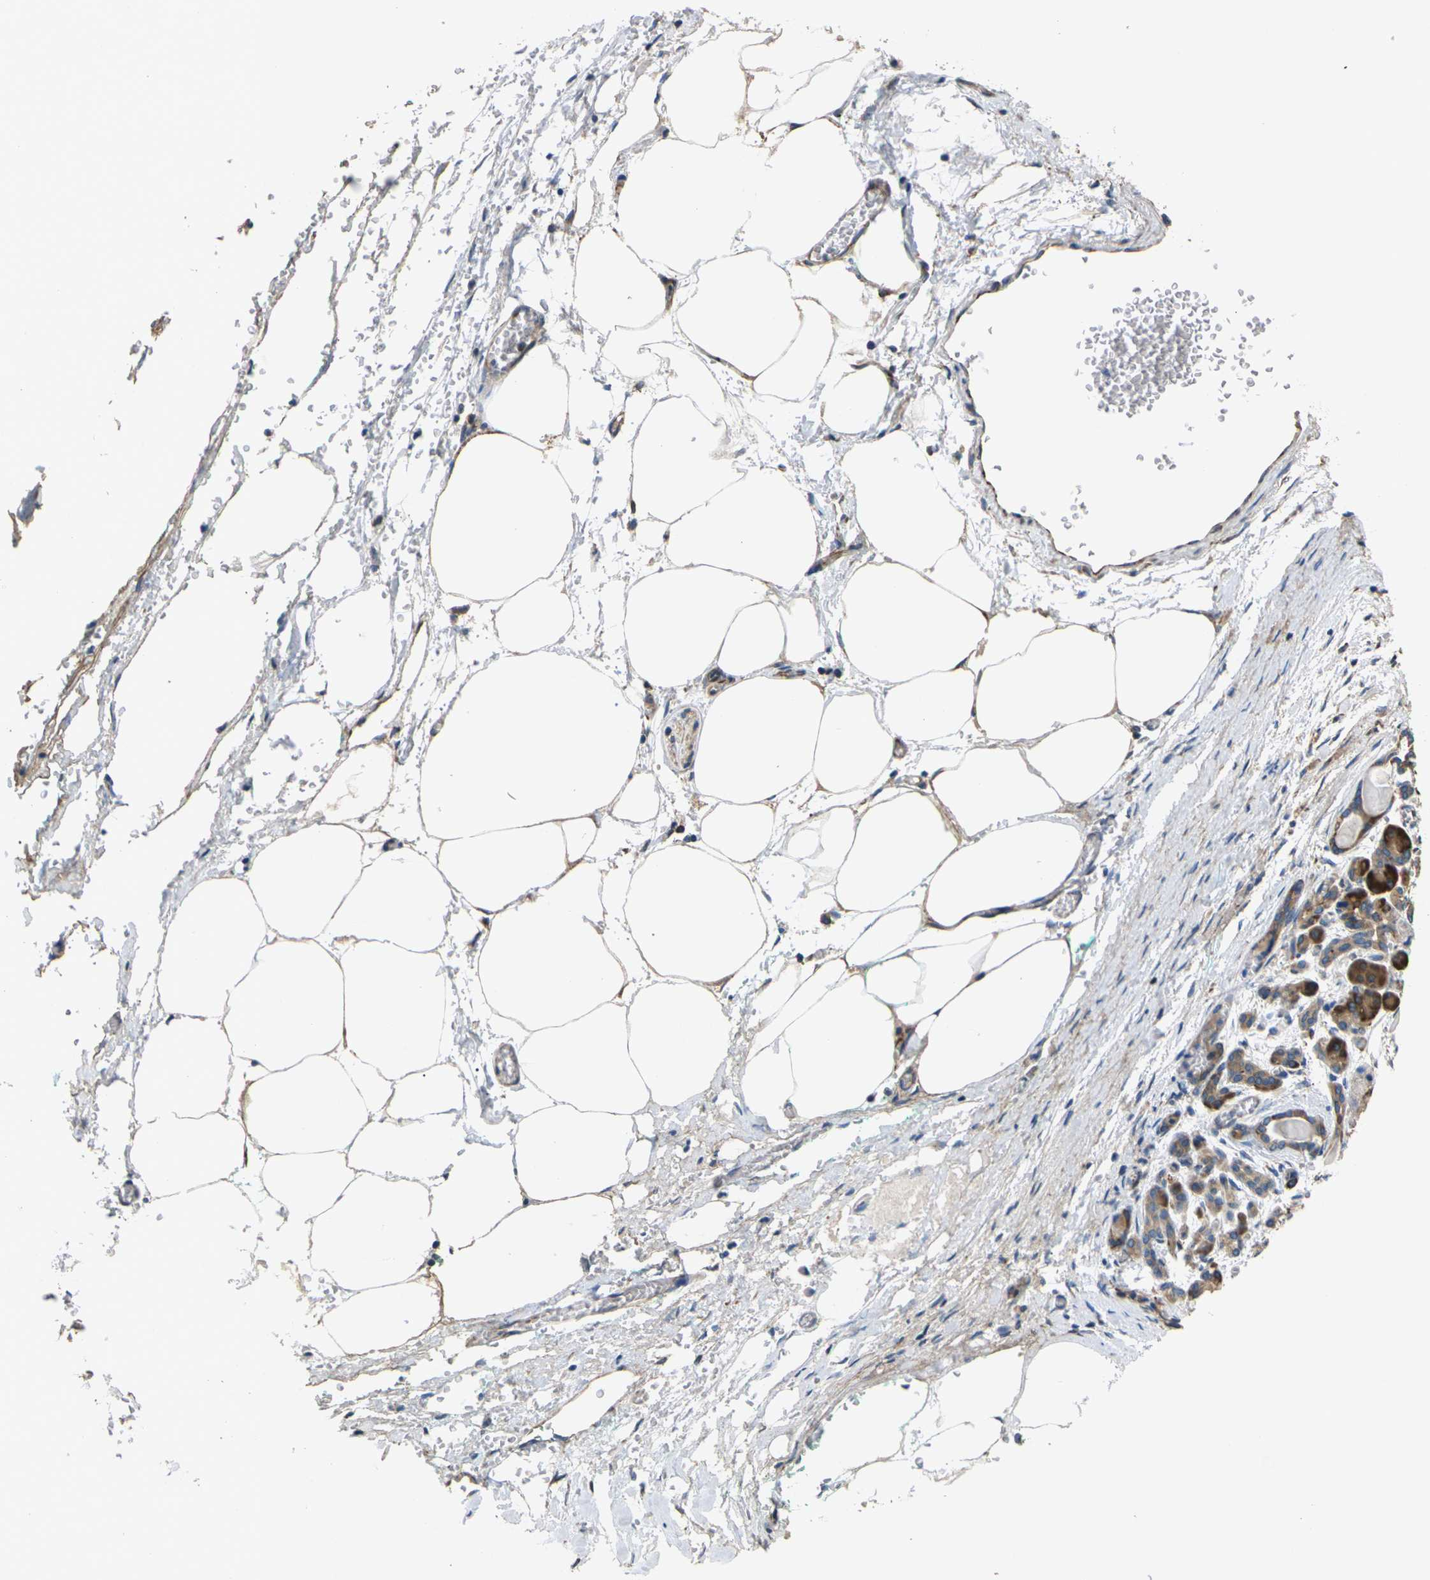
{"staining": {"intensity": "moderate", "quantity": ">75%", "location": "cytoplasmic/membranous"}, "tissue": "pancreatic cancer", "cell_type": "Tumor cells", "image_type": "cancer", "snomed": [{"axis": "morphology", "description": "Adenocarcinoma, NOS"}, {"axis": "topography", "description": "Pancreas"}], "caption": "Immunohistochemistry (IHC) of pancreatic cancer exhibits medium levels of moderate cytoplasmic/membranous positivity in about >75% of tumor cells.", "gene": "KLHDC8B", "patient": {"sex": "female", "age": 70}}